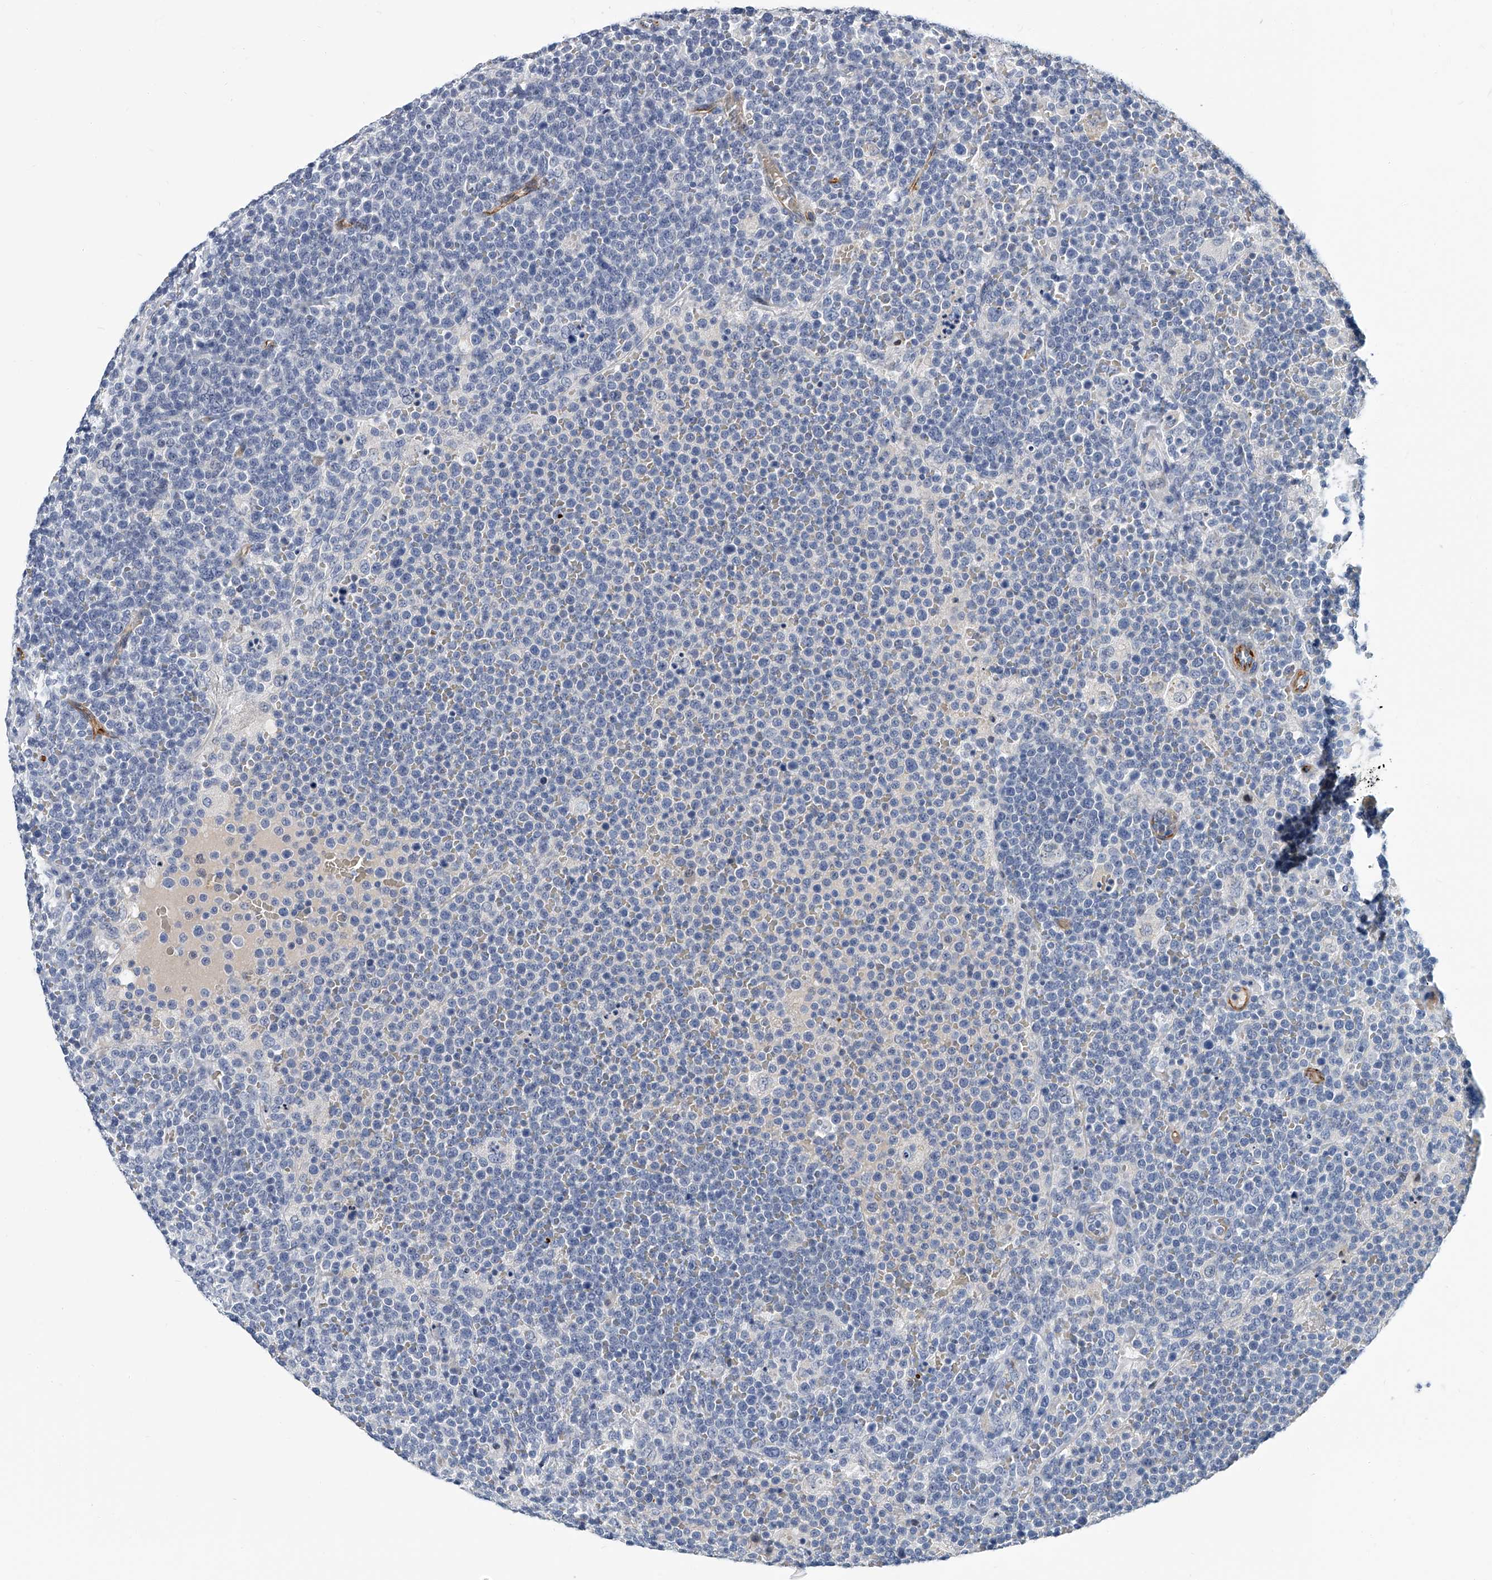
{"staining": {"intensity": "negative", "quantity": "none", "location": "none"}, "tissue": "lymphoma", "cell_type": "Tumor cells", "image_type": "cancer", "snomed": [{"axis": "morphology", "description": "Malignant lymphoma, non-Hodgkin's type, High grade"}, {"axis": "topography", "description": "Lymph node"}], "caption": "Immunohistochemistry (IHC) micrograph of lymphoma stained for a protein (brown), which reveals no positivity in tumor cells.", "gene": "KIRREL1", "patient": {"sex": "male", "age": 61}}